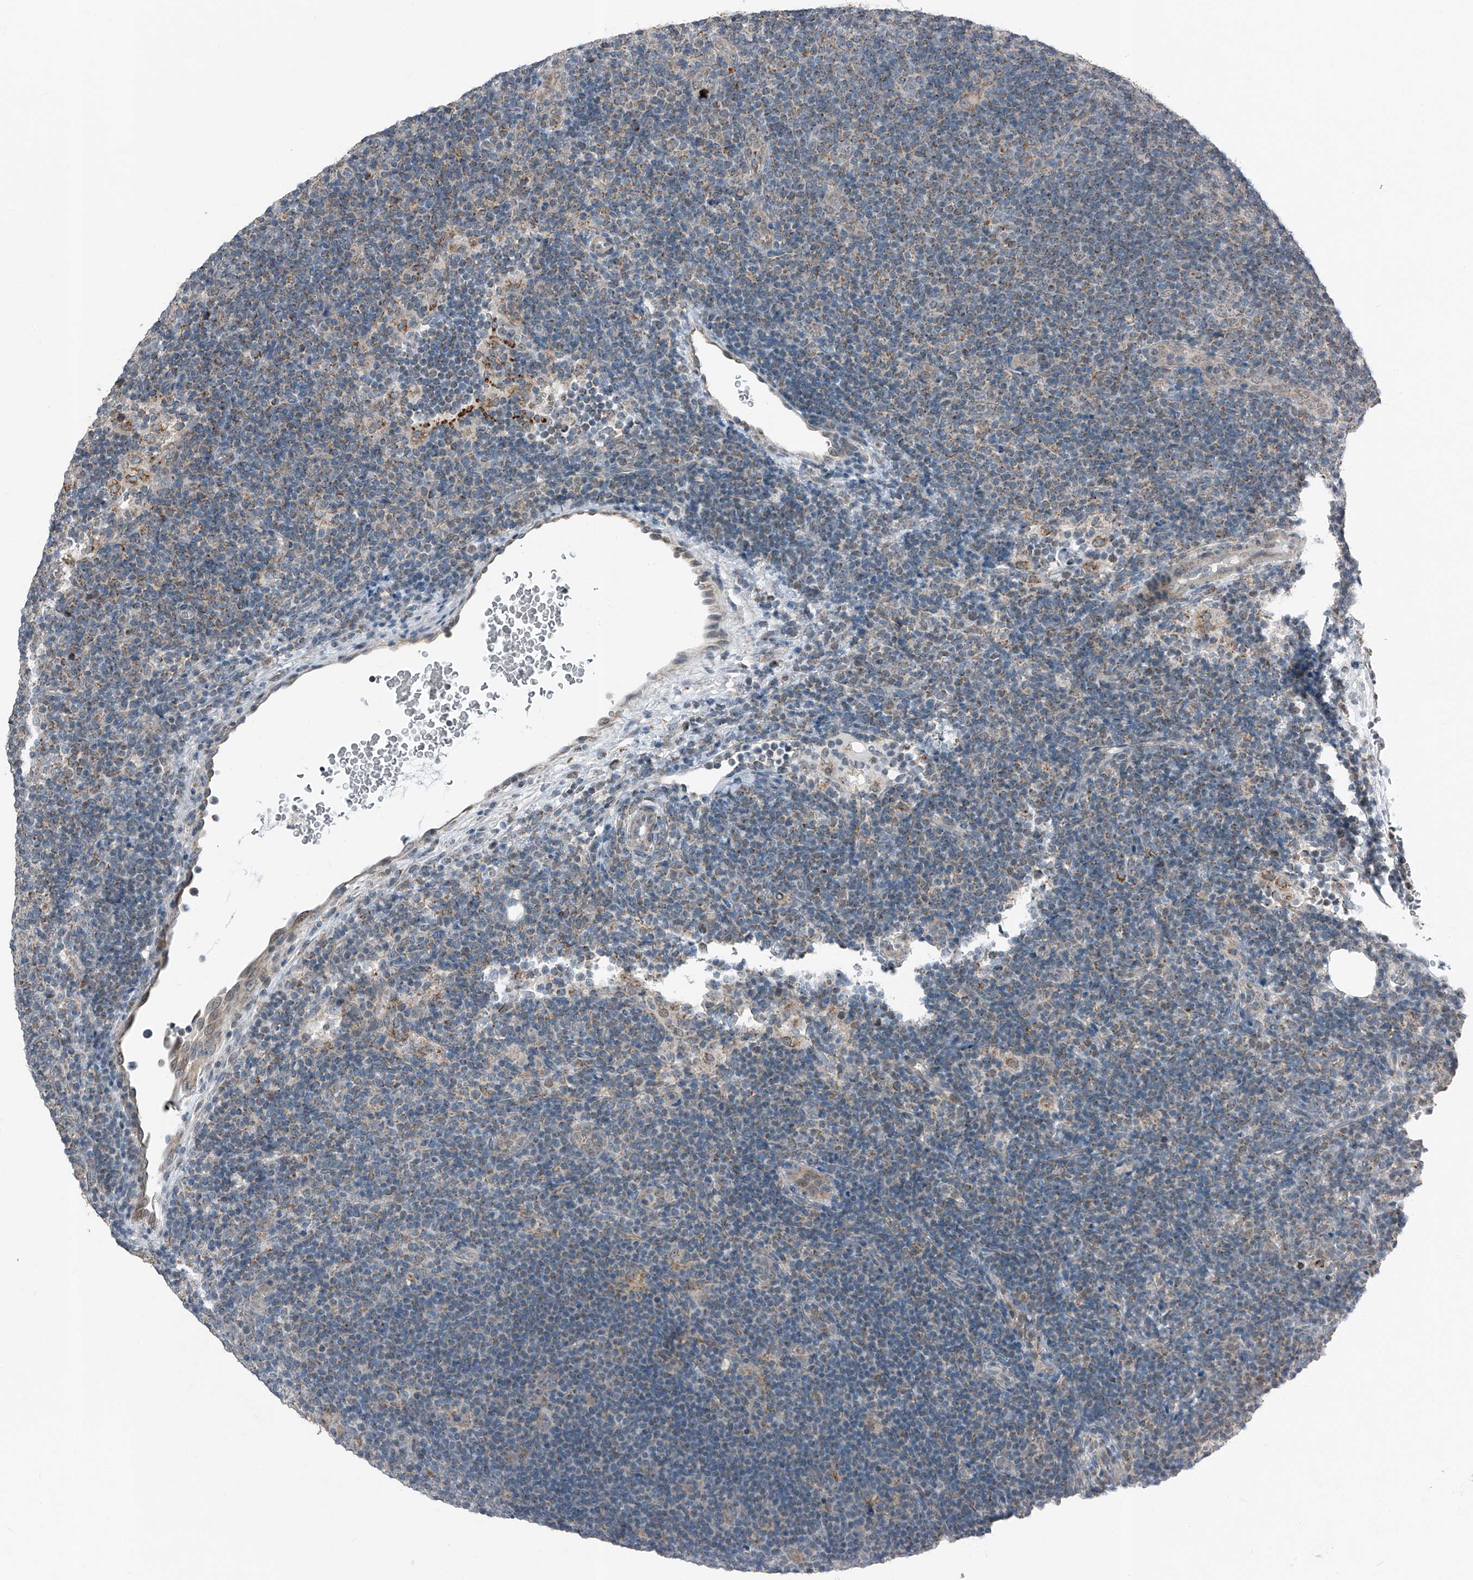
{"staining": {"intensity": "weak", "quantity": "<25%", "location": "cytoplasmic/membranous"}, "tissue": "lymphoma", "cell_type": "Tumor cells", "image_type": "cancer", "snomed": [{"axis": "morphology", "description": "Hodgkin's disease, NOS"}, {"axis": "topography", "description": "Lymph node"}], "caption": "This is a micrograph of immunohistochemistry staining of lymphoma, which shows no staining in tumor cells.", "gene": "CHRNA7", "patient": {"sex": "female", "age": 57}}